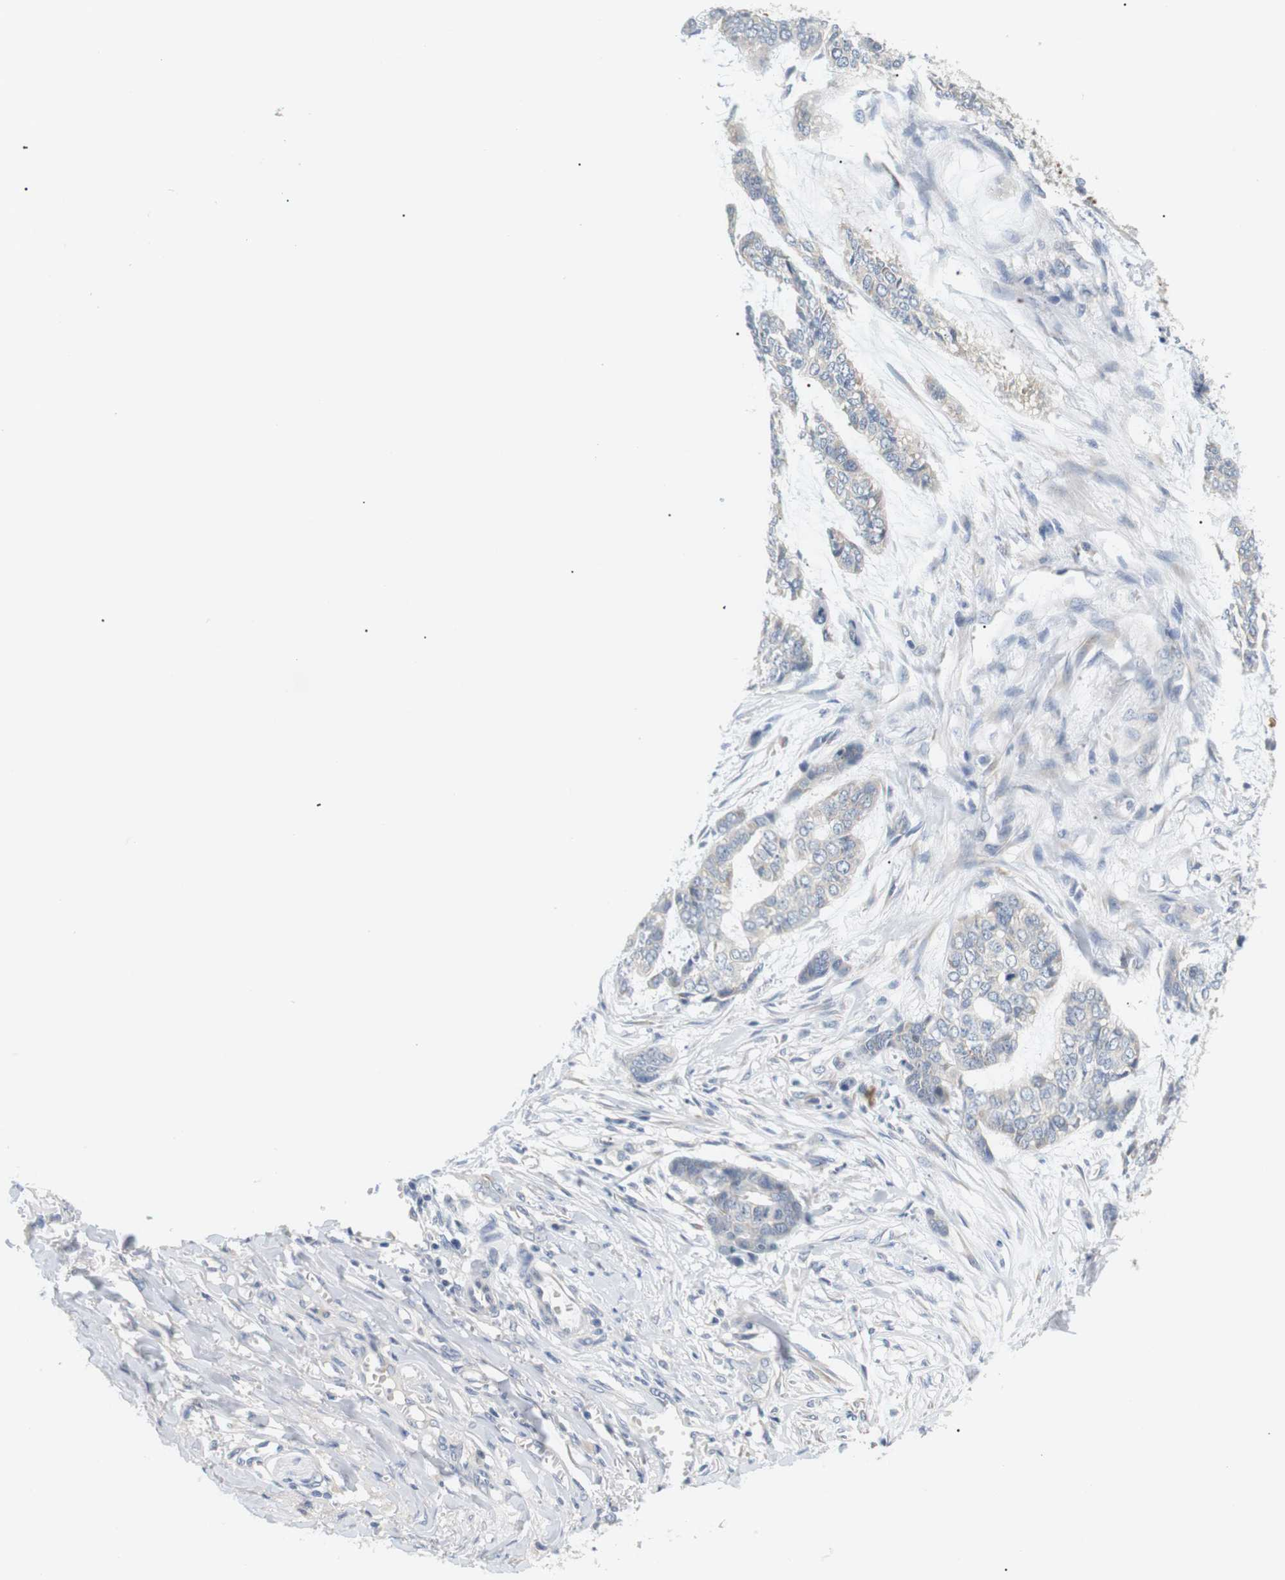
{"staining": {"intensity": "negative", "quantity": "none", "location": "none"}, "tissue": "skin cancer", "cell_type": "Tumor cells", "image_type": "cancer", "snomed": [{"axis": "morphology", "description": "Basal cell carcinoma"}, {"axis": "topography", "description": "Skin"}], "caption": "Immunohistochemical staining of human skin cancer (basal cell carcinoma) reveals no significant staining in tumor cells. The staining is performed using DAB brown chromogen with nuclei counter-stained in using hematoxylin.", "gene": "EVA1C", "patient": {"sex": "female", "age": 64}}